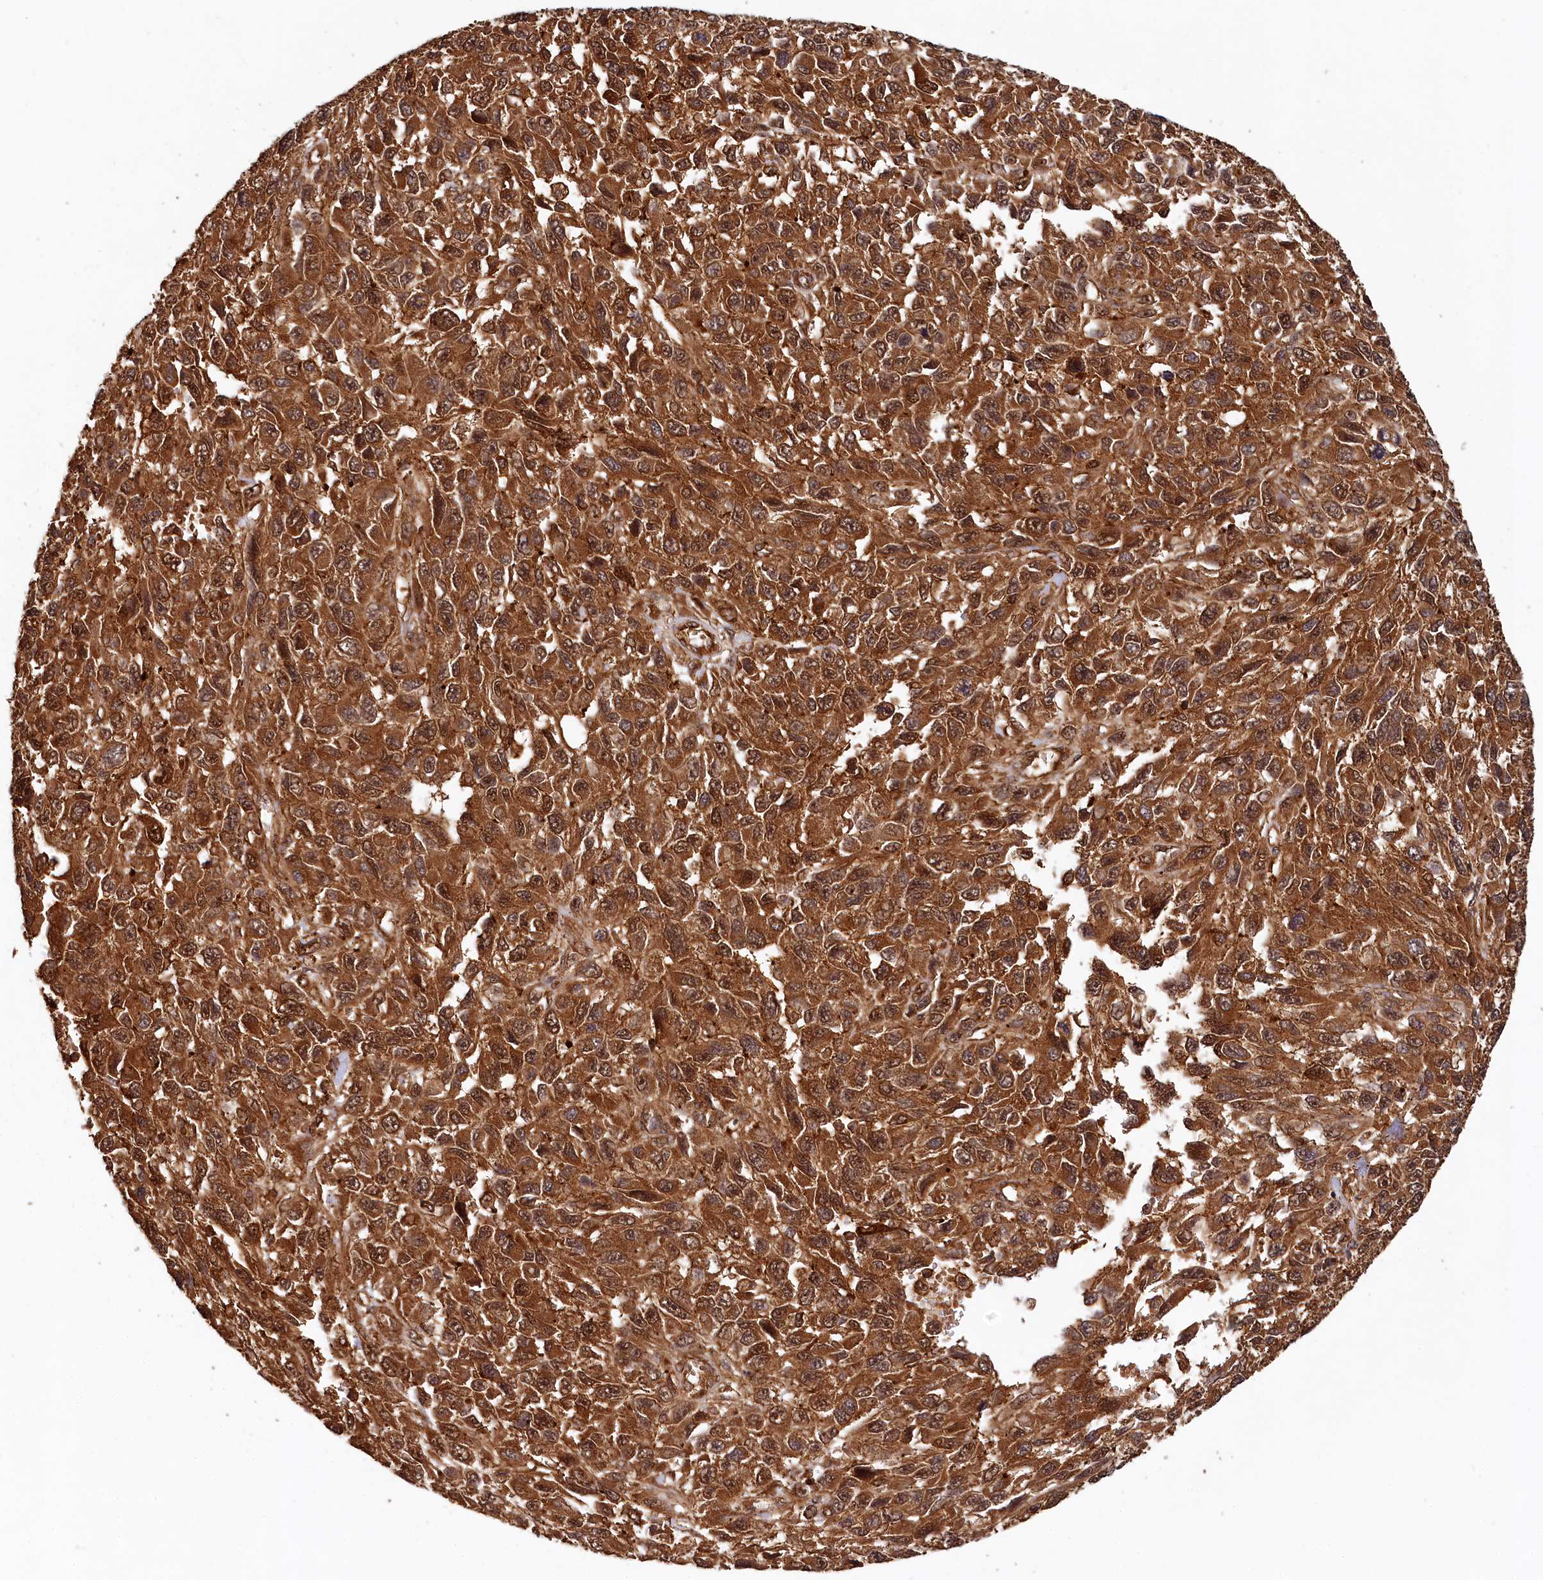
{"staining": {"intensity": "strong", "quantity": ">75%", "location": "cytoplasmic/membranous,nuclear"}, "tissue": "melanoma", "cell_type": "Tumor cells", "image_type": "cancer", "snomed": [{"axis": "morphology", "description": "Normal tissue, NOS"}, {"axis": "morphology", "description": "Malignant melanoma, NOS"}, {"axis": "topography", "description": "Skin"}], "caption": "Brown immunohistochemical staining in human malignant melanoma exhibits strong cytoplasmic/membranous and nuclear expression in about >75% of tumor cells.", "gene": "STUB1", "patient": {"sex": "female", "age": 96}}